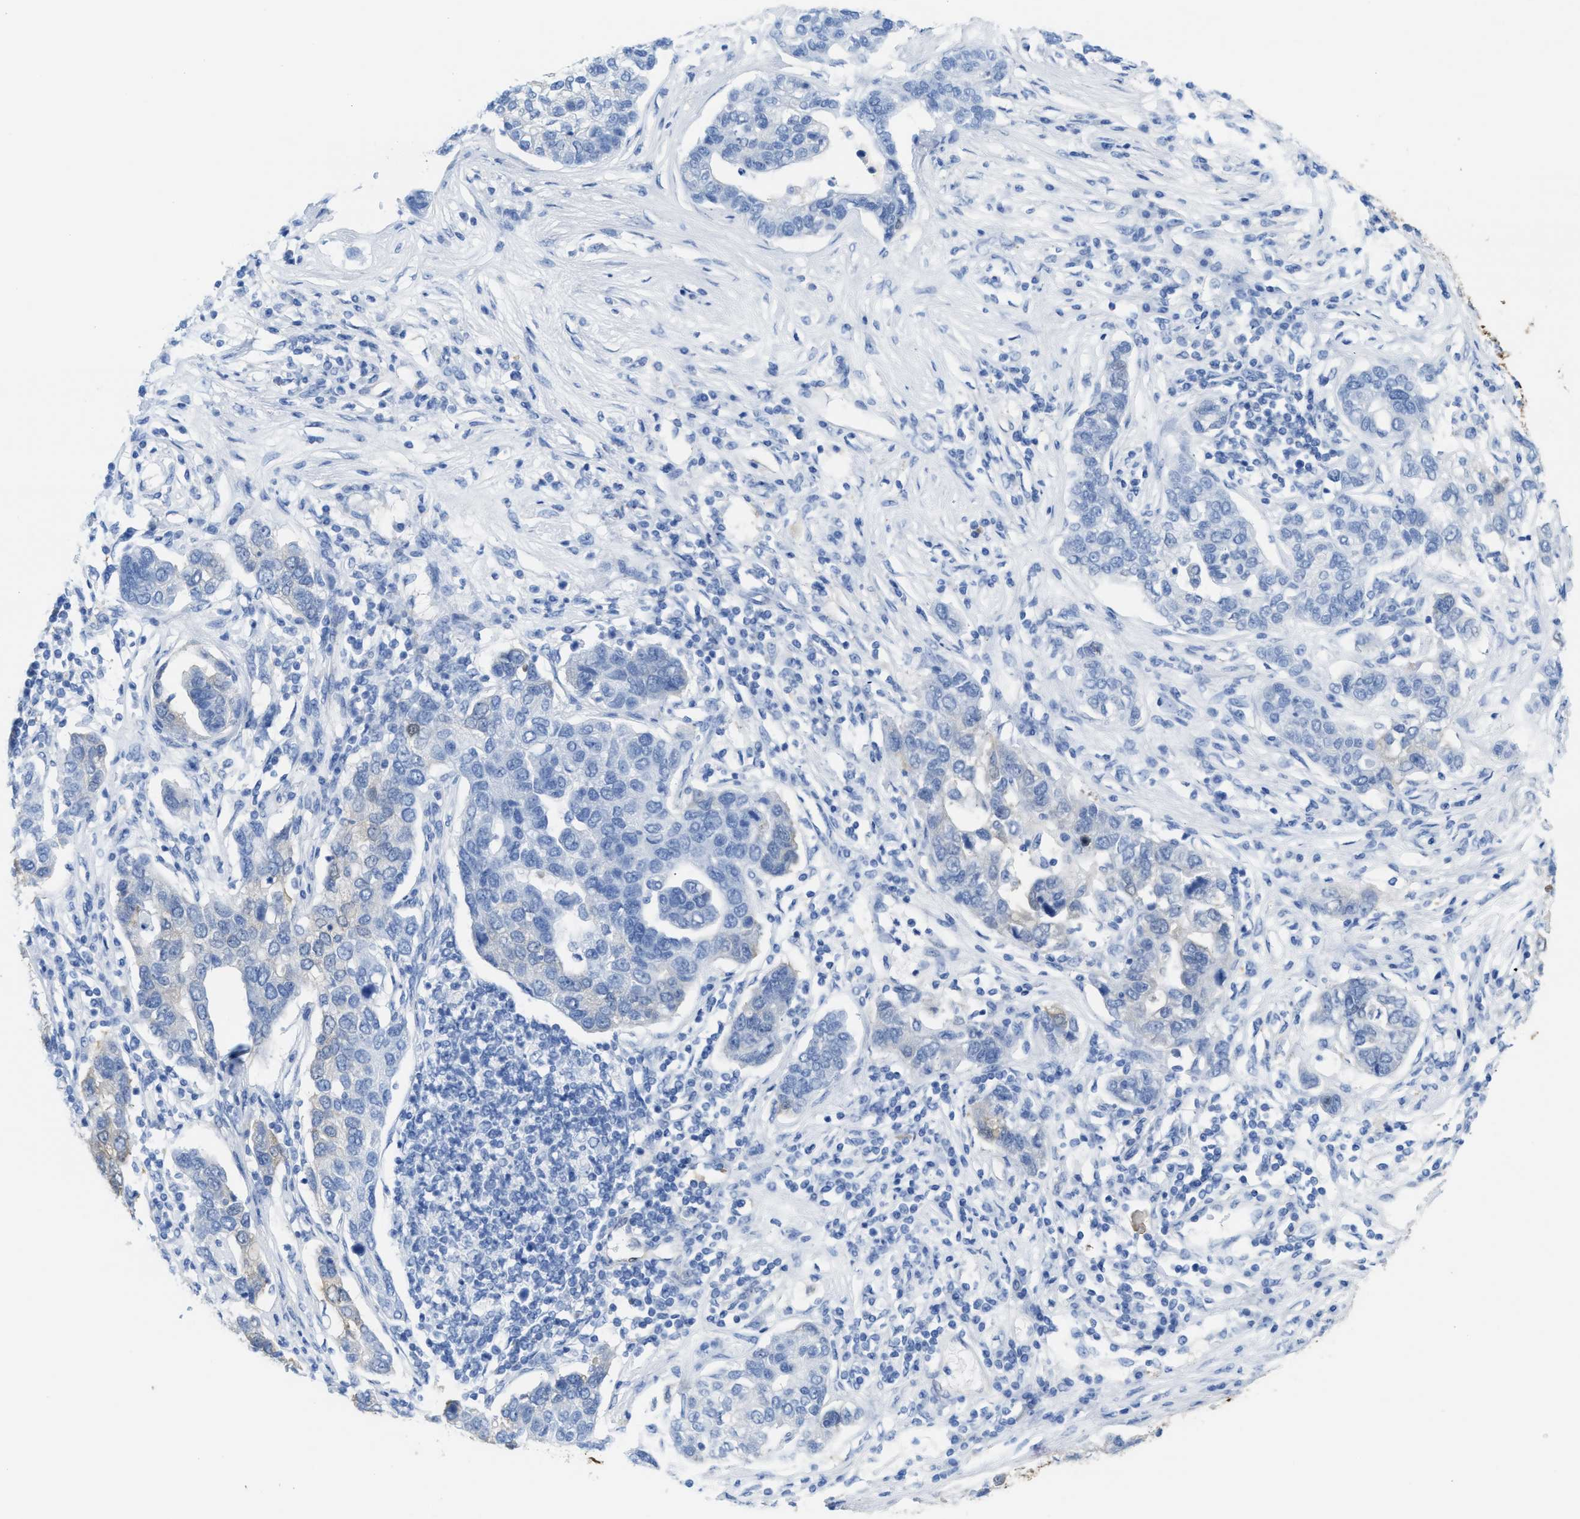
{"staining": {"intensity": "negative", "quantity": "none", "location": "none"}, "tissue": "pancreatic cancer", "cell_type": "Tumor cells", "image_type": "cancer", "snomed": [{"axis": "morphology", "description": "Adenocarcinoma, NOS"}, {"axis": "topography", "description": "Pancreas"}], "caption": "This is a image of immunohistochemistry (IHC) staining of pancreatic cancer, which shows no positivity in tumor cells.", "gene": "ASS1", "patient": {"sex": "female", "age": 61}}